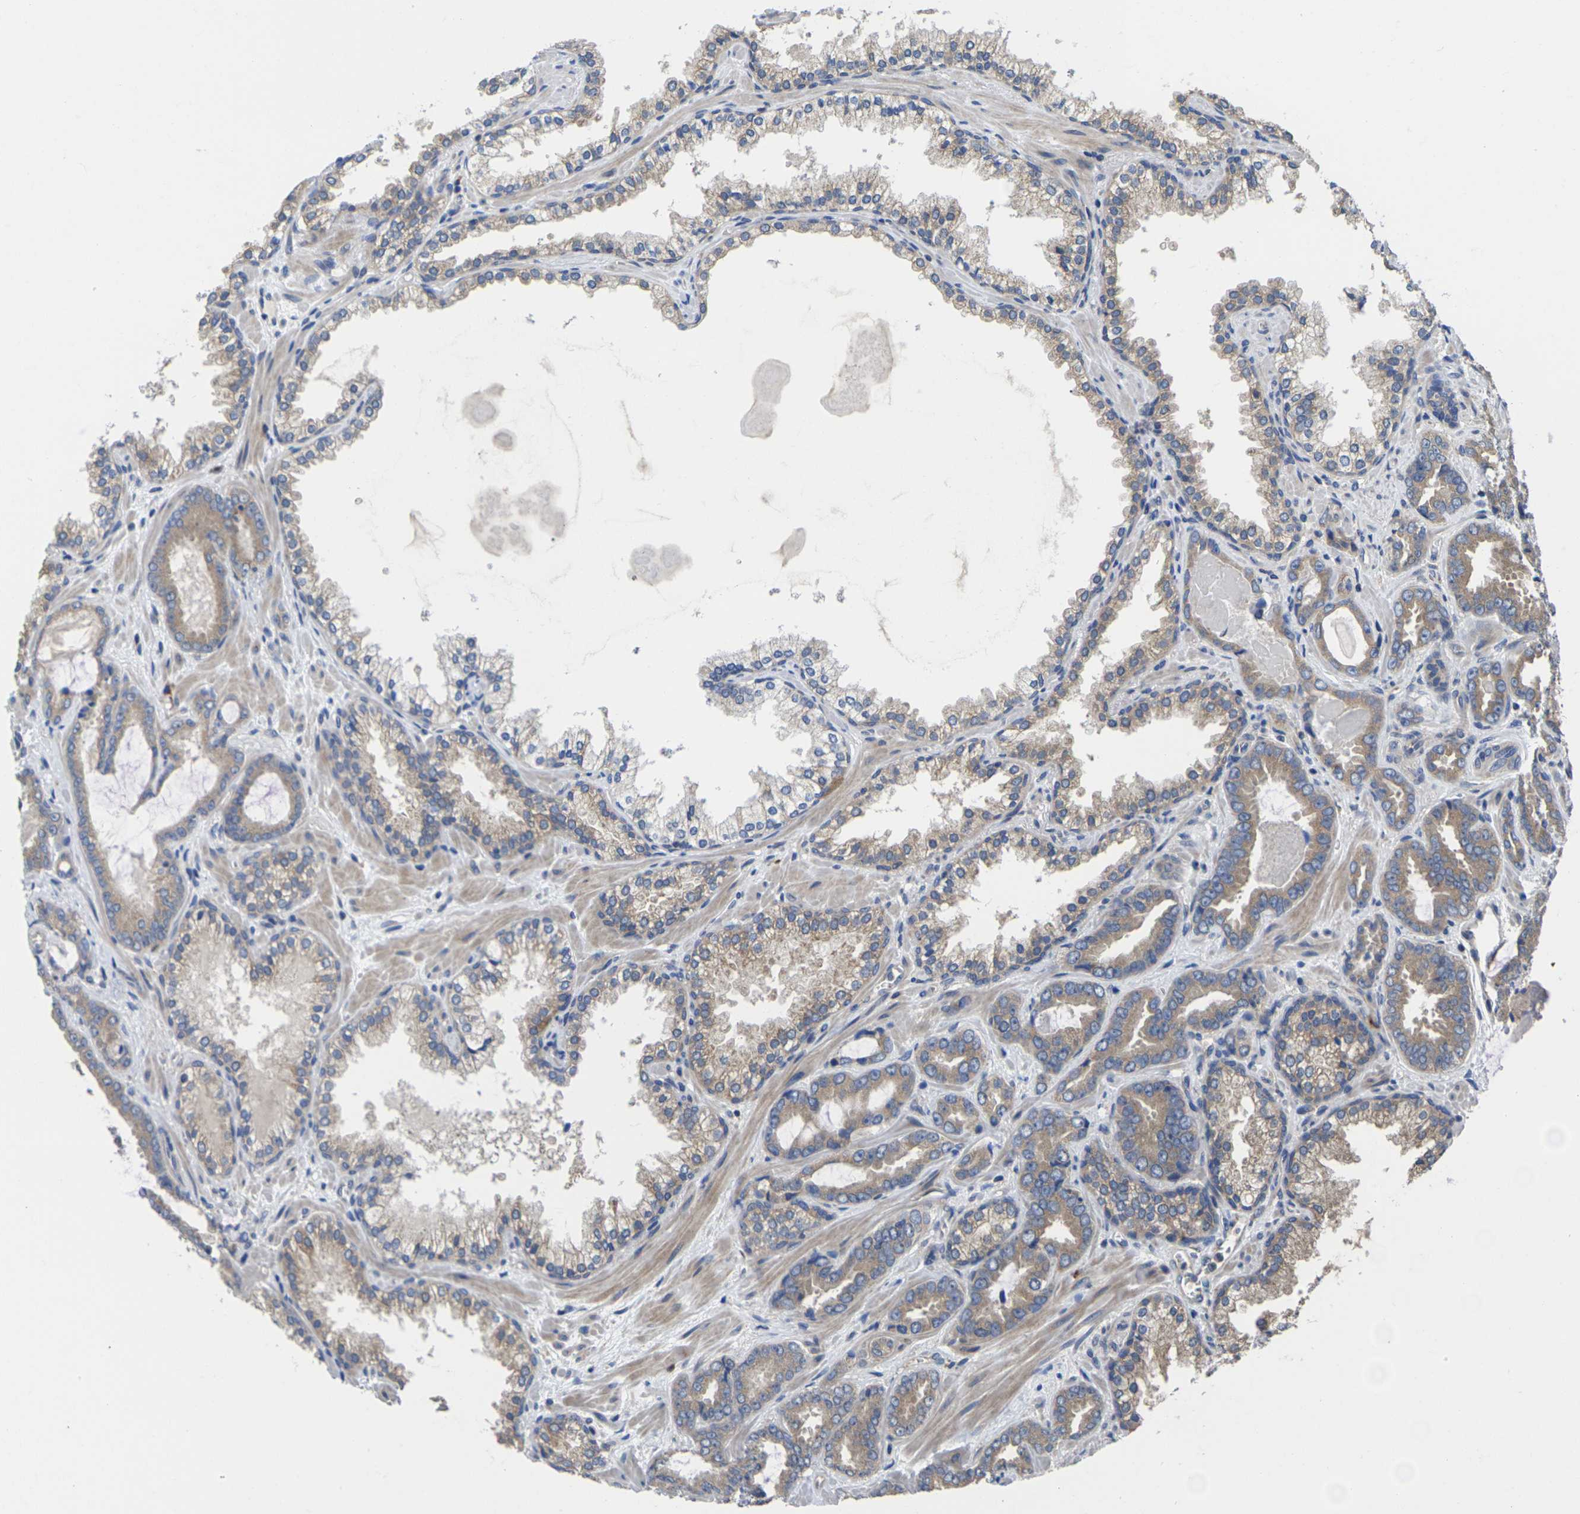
{"staining": {"intensity": "weak", "quantity": "25%-75%", "location": "cytoplasmic/membranous"}, "tissue": "prostate cancer", "cell_type": "Tumor cells", "image_type": "cancer", "snomed": [{"axis": "morphology", "description": "Adenocarcinoma, Low grade"}, {"axis": "topography", "description": "Prostate"}], "caption": "An image of prostate cancer (adenocarcinoma (low-grade)) stained for a protein shows weak cytoplasmic/membranous brown staining in tumor cells.", "gene": "TMCC2", "patient": {"sex": "male", "age": 60}}